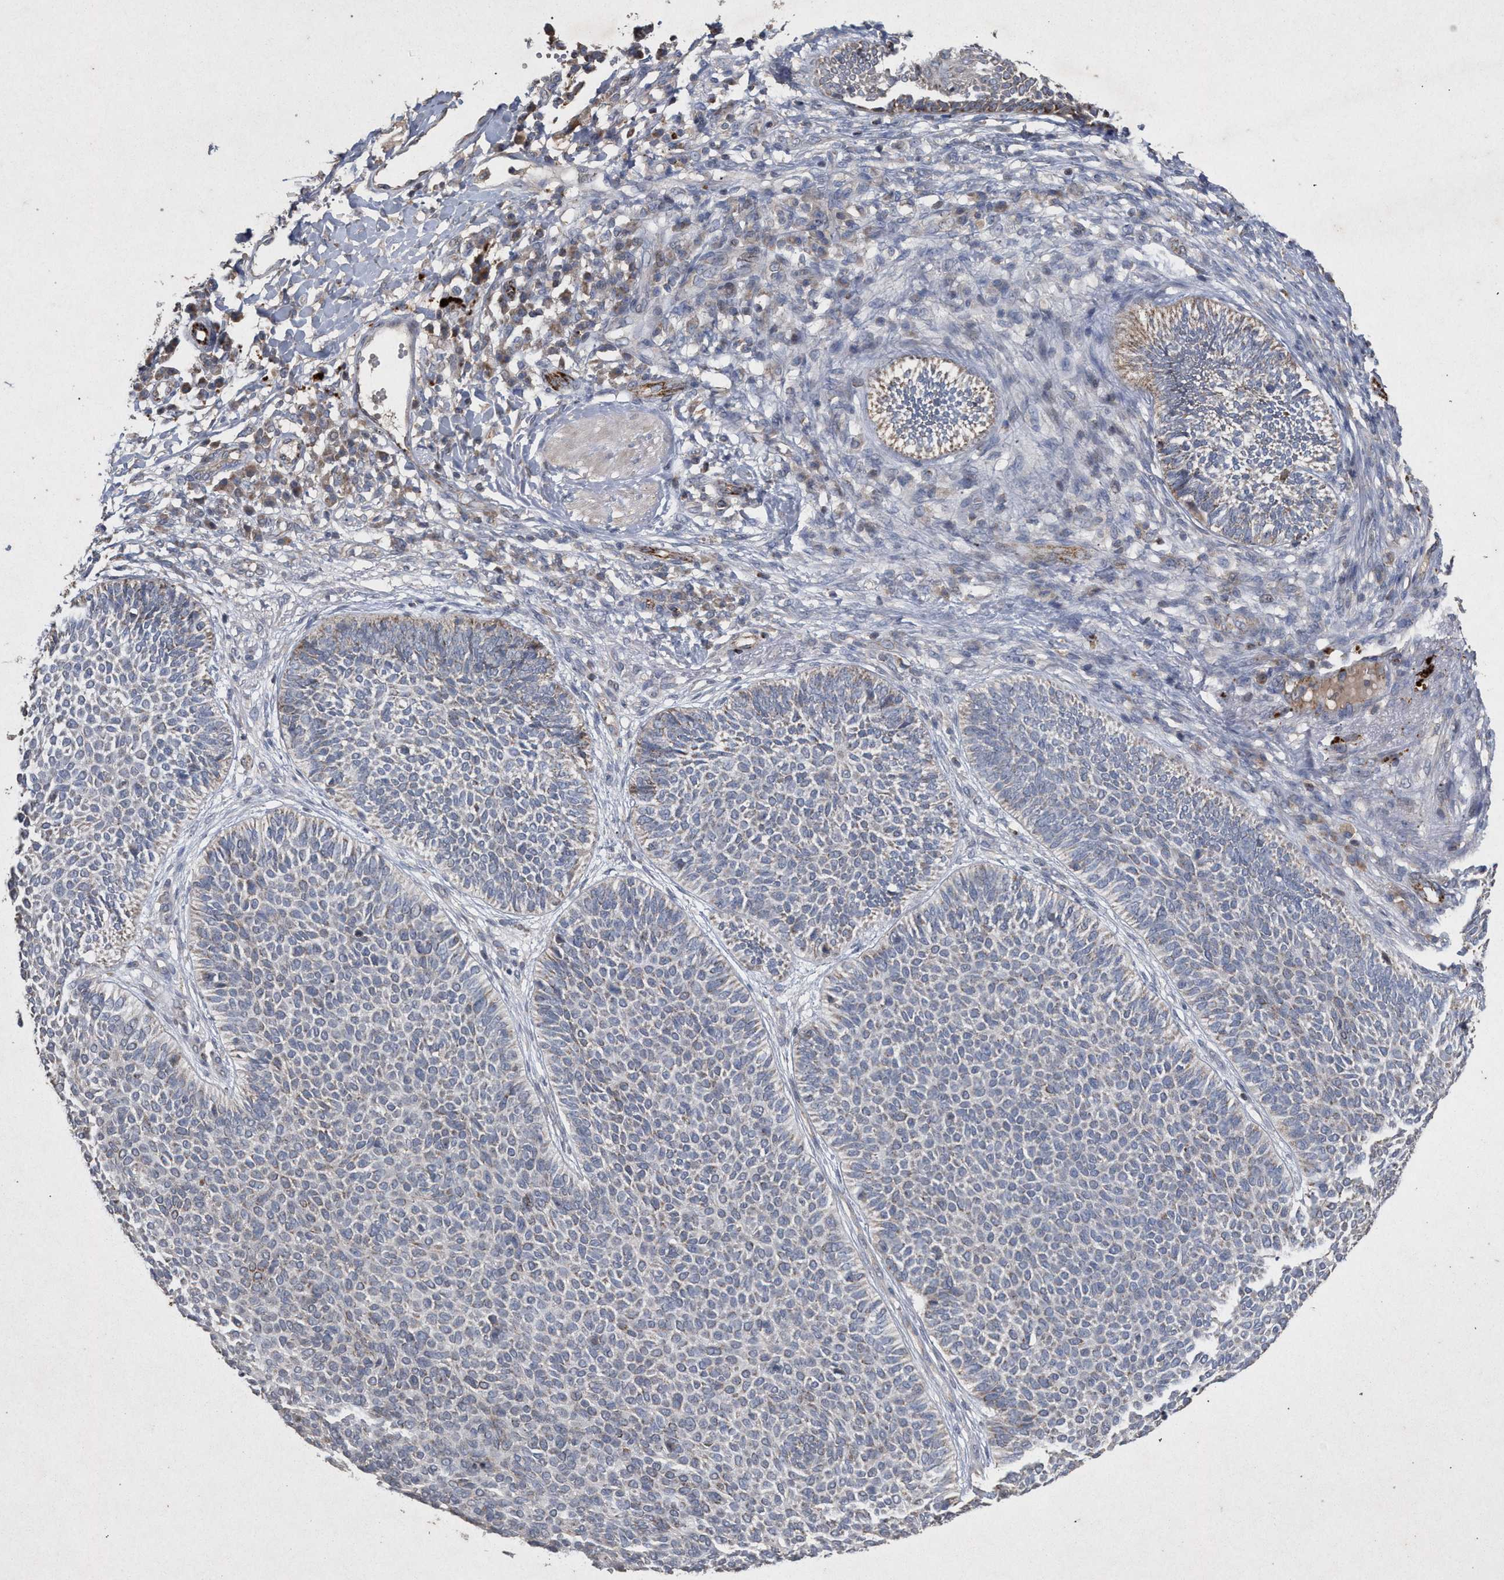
{"staining": {"intensity": "negative", "quantity": "none", "location": "none"}, "tissue": "skin cancer", "cell_type": "Tumor cells", "image_type": "cancer", "snomed": [{"axis": "morphology", "description": "Normal tissue, NOS"}, {"axis": "morphology", "description": "Basal cell carcinoma"}, {"axis": "topography", "description": "Skin"}], "caption": "Photomicrograph shows no significant protein staining in tumor cells of skin cancer (basal cell carcinoma).", "gene": "PKD2L1", "patient": {"sex": "male", "age": 52}}